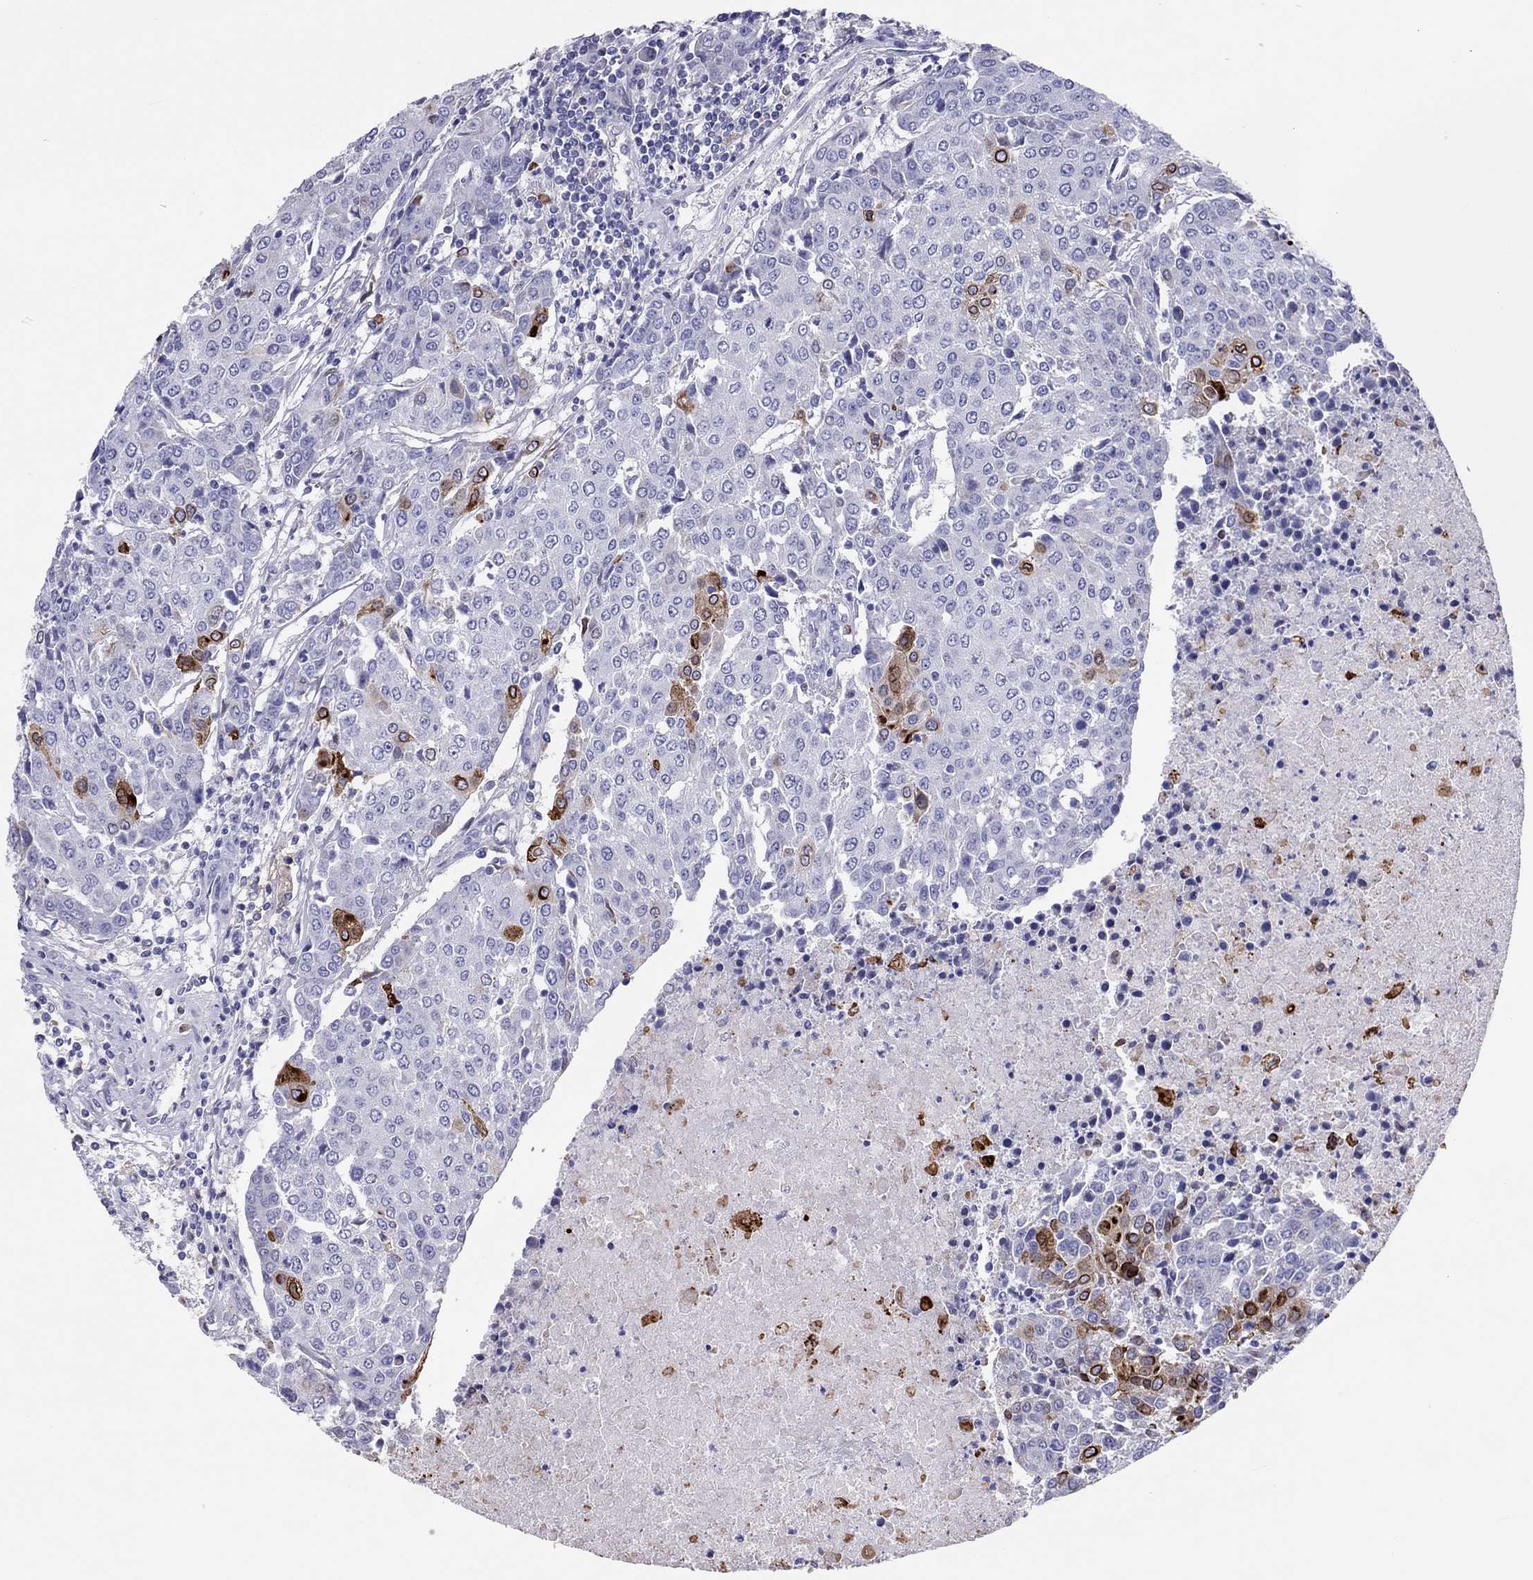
{"staining": {"intensity": "negative", "quantity": "none", "location": "none"}, "tissue": "urothelial cancer", "cell_type": "Tumor cells", "image_type": "cancer", "snomed": [{"axis": "morphology", "description": "Urothelial carcinoma, High grade"}, {"axis": "topography", "description": "Urinary bladder"}], "caption": "Immunohistochemistry (IHC) image of human high-grade urothelial carcinoma stained for a protein (brown), which displays no positivity in tumor cells.", "gene": "ADORA2A", "patient": {"sex": "female", "age": 85}}